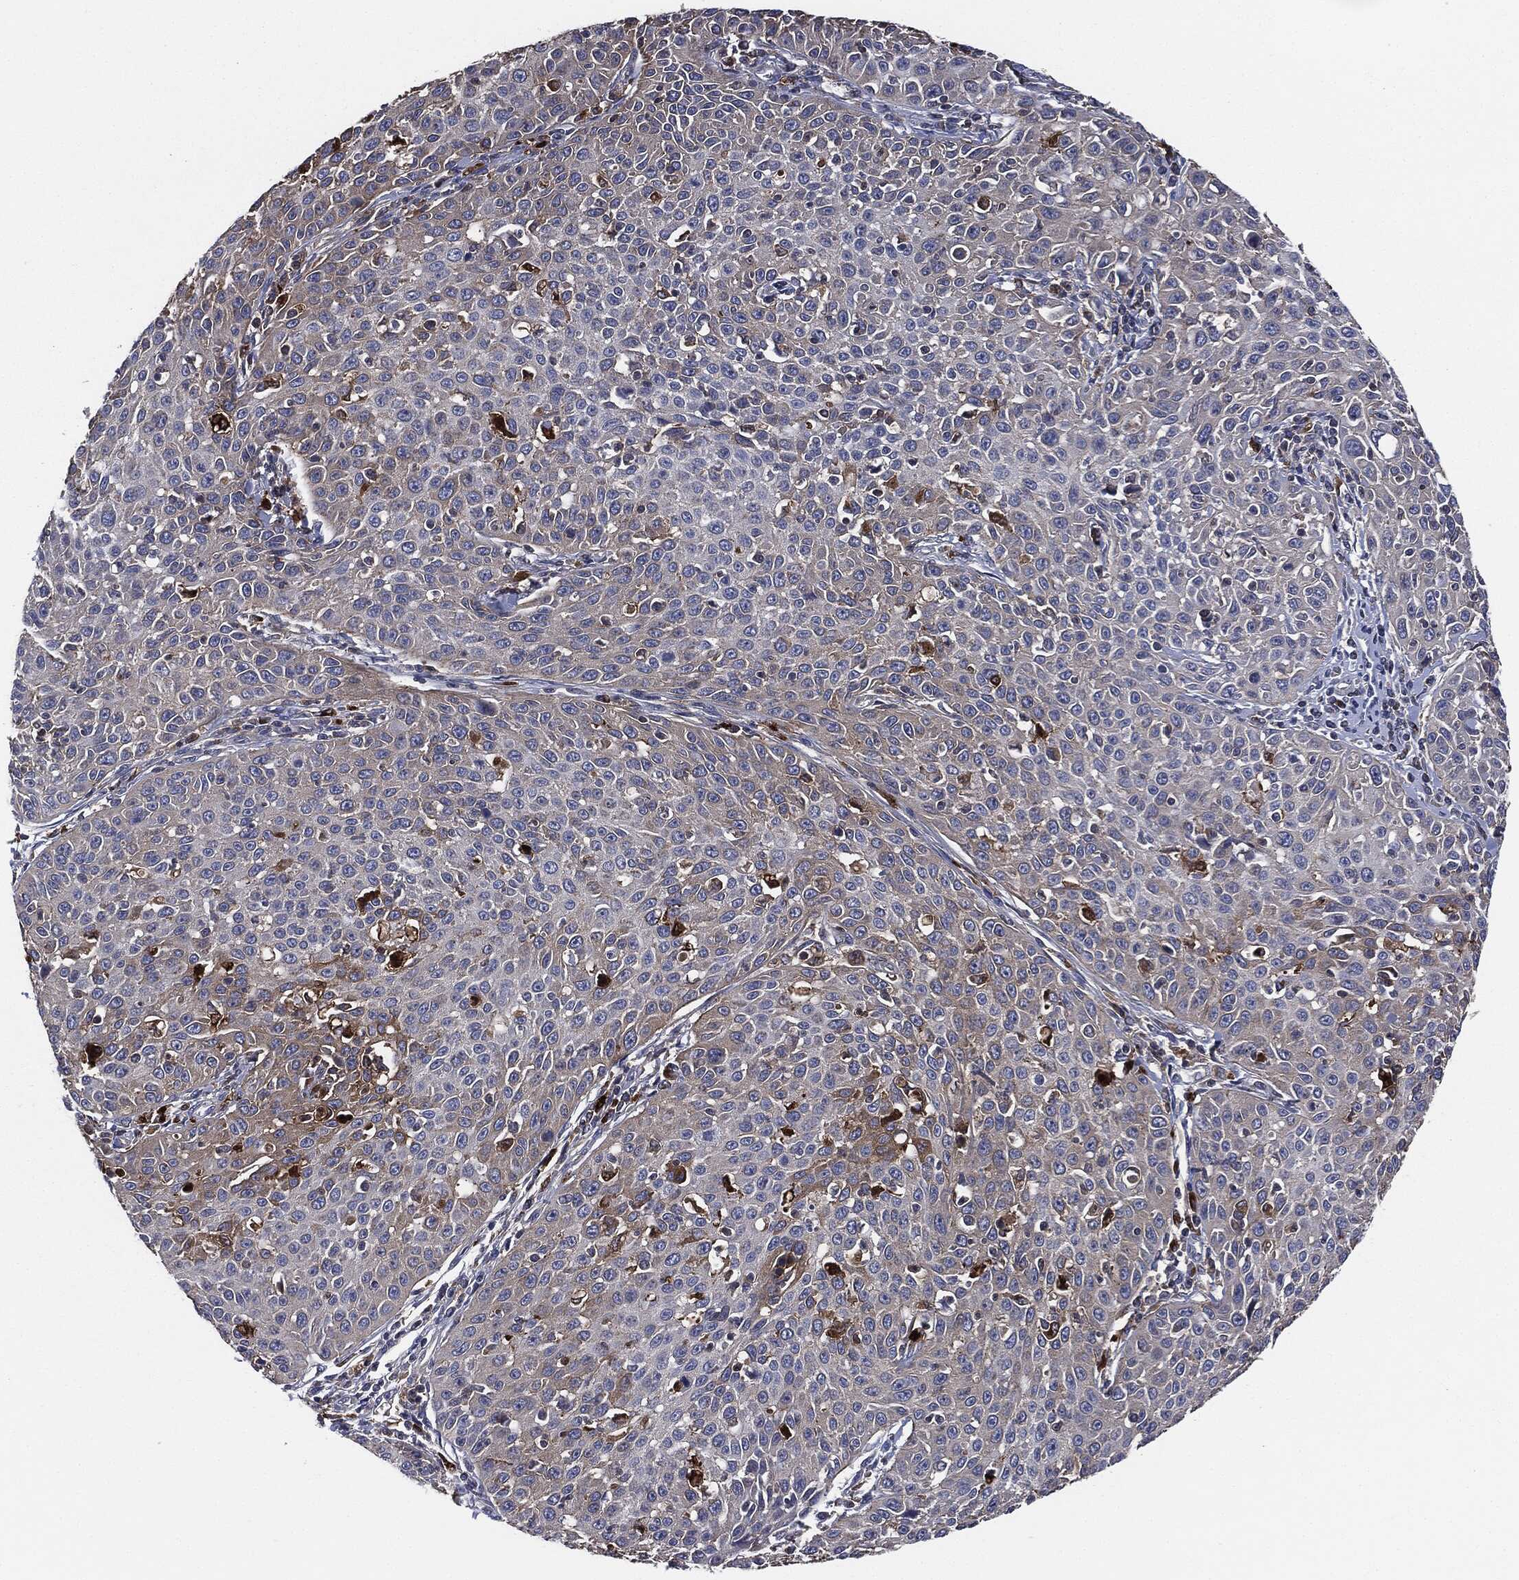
{"staining": {"intensity": "weak", "quantity": "<25%", "location": "cytoplasmic/membranous"}, "tissue": "cervical cancer", "cell_type": "Tumor cells", "image_type": "cancer", "snomed": [{"axis": "morphology", "description": "Squamous cell carcinoma, NOS"}, {"axis": "topography", "description": "Cervix"}], "caption": "The histopathology image demonstrates no significant expression in tumor cells of cervical cancer (squamous cell carcinoma).", "gene": "TMEM11", "patient": {"sex": "female", "age": 26}}